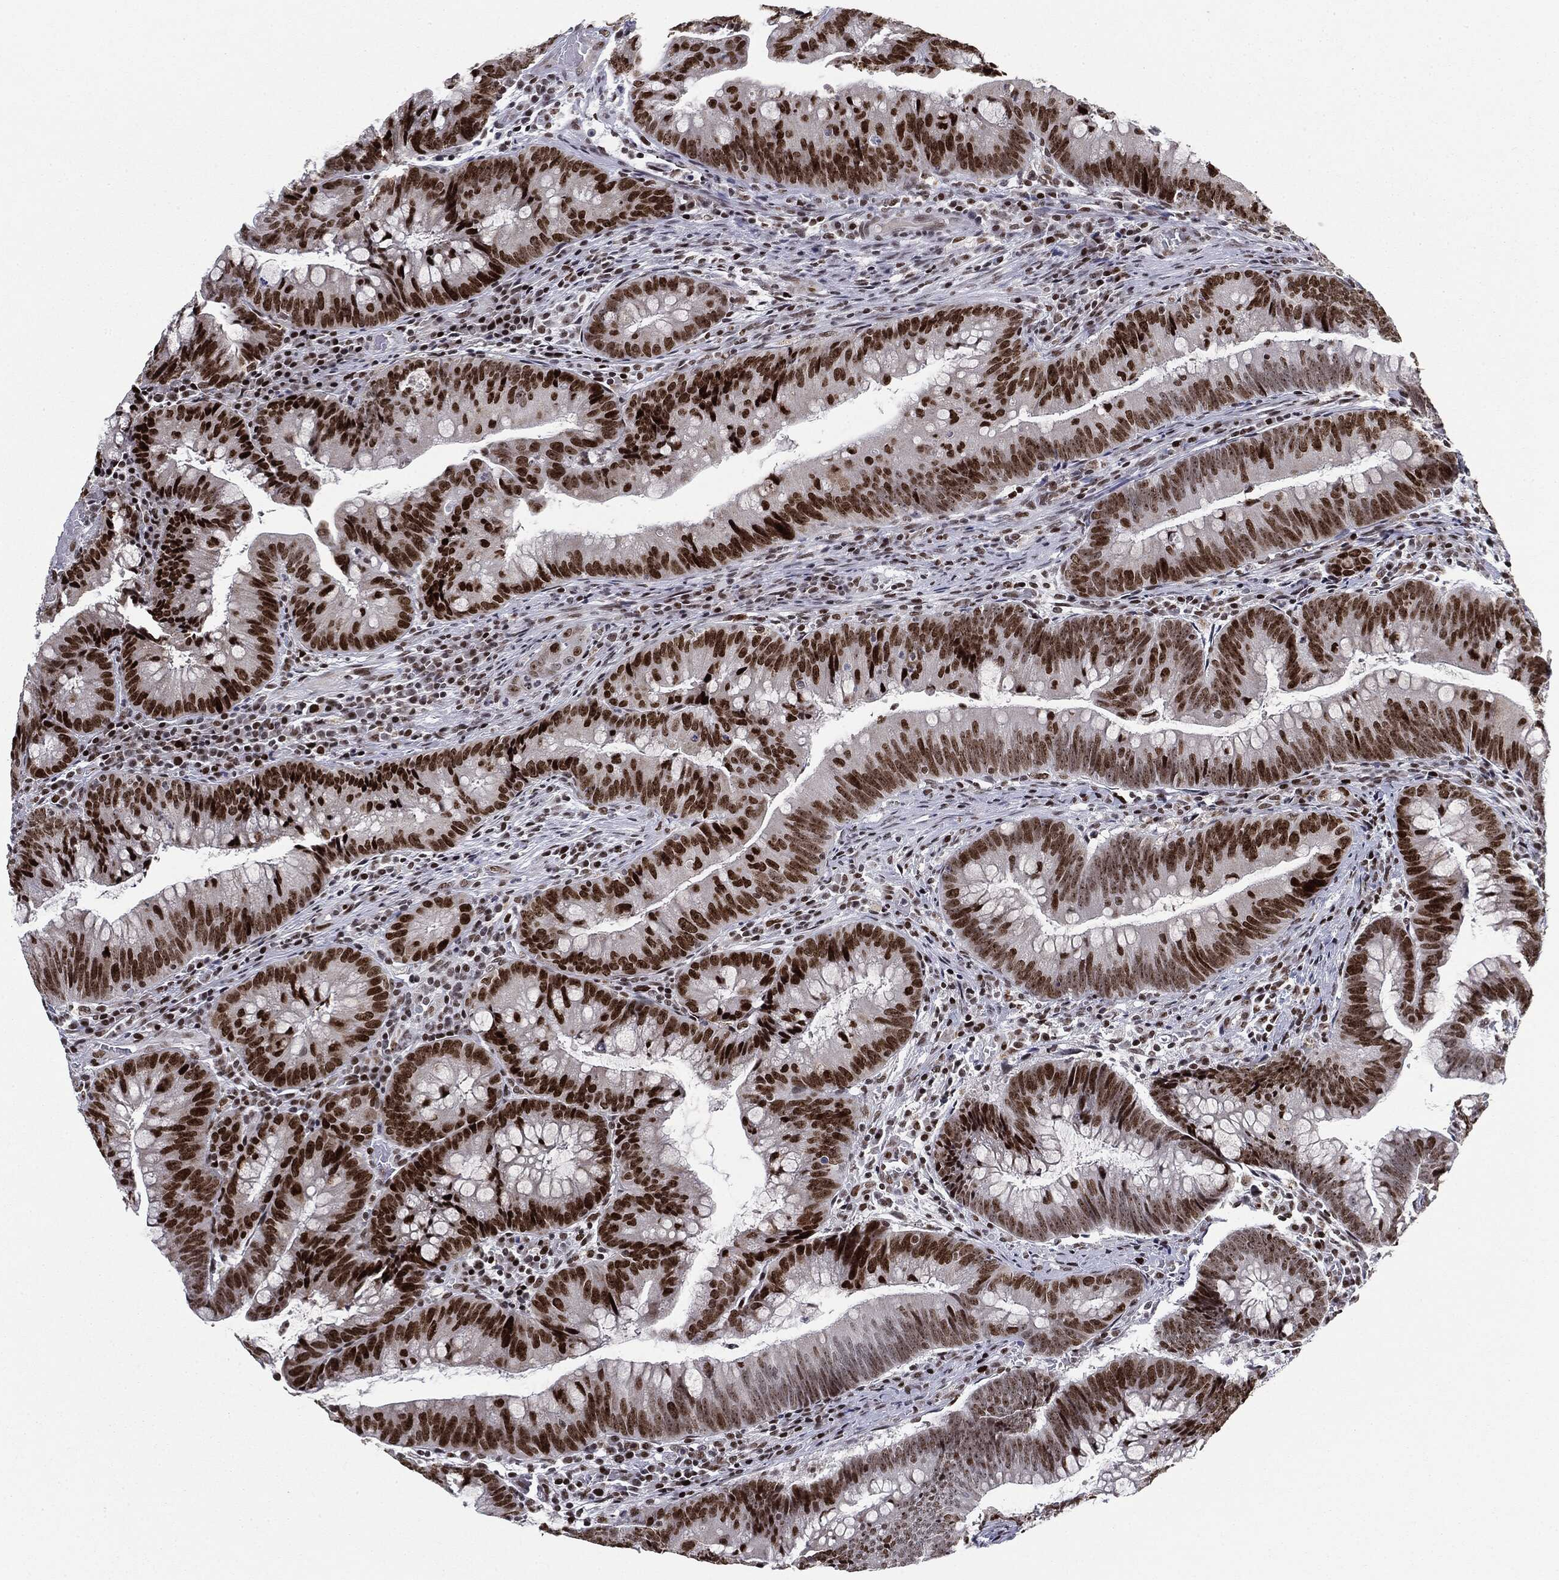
{"staining": {"intensity": "strong", "quantity": ">75%", "location": "nuclear"}, "tissue": "colorectal cancer", "cell_type": "Tumor cells", "image_type": "cancer", "snomed": [{"axis": "morphology", "description": "Adenocarcinoma, NOS"}, {"axis": "topography", "description": "Colon"}], "caption": "Colorectal cancer stained with DAB (3,3'-diaminobenzidine) immunohistochemistry (IHC) displays high levels of strong nuclear staining in about >75% of tumor cells.", "gene": "MDC1", "patient": {"sex": "male", "age": 62}}